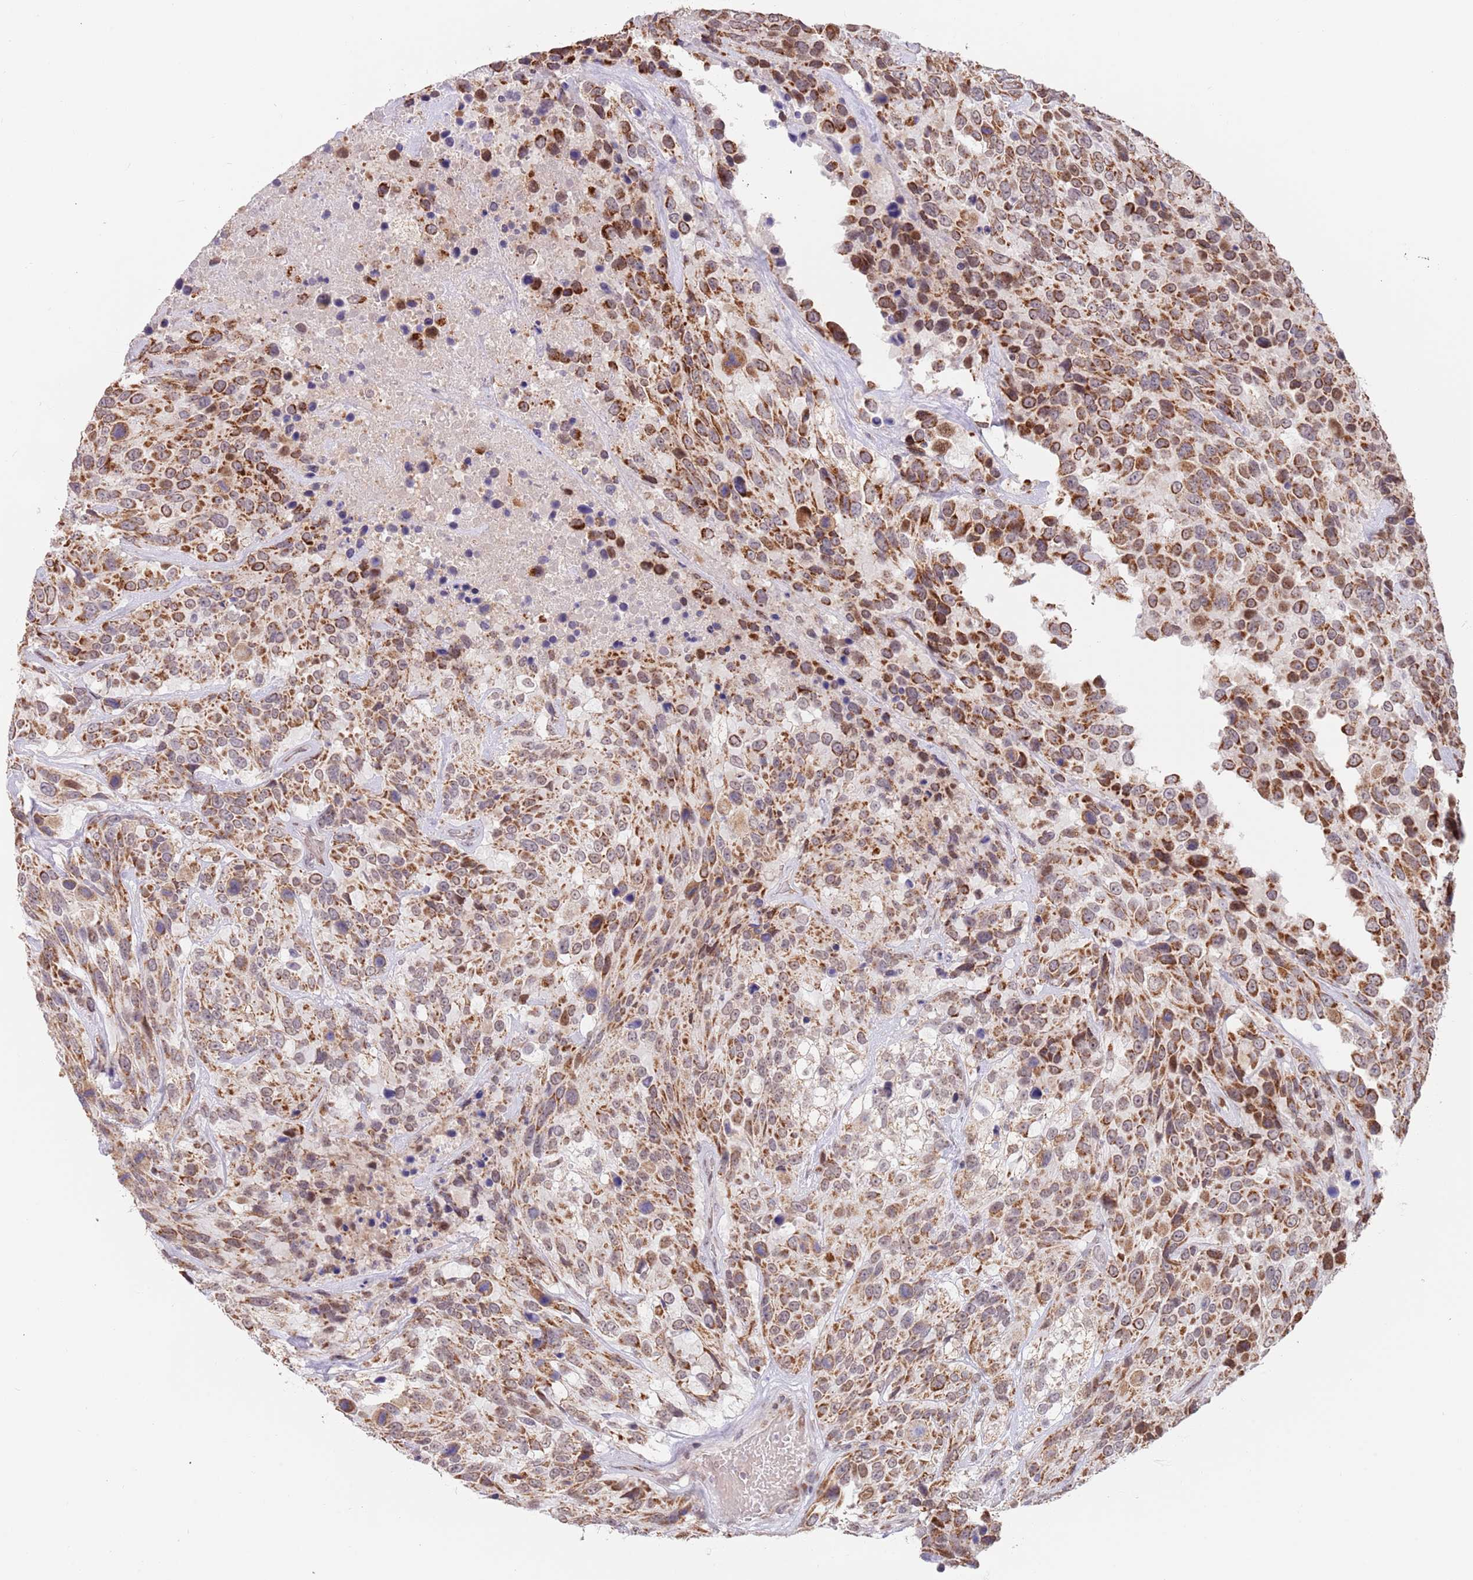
{"staining": {"intensity": "strong", "quantity": "25%-75%", "location": "cytoplasmic/membranous"}, "tissue": "urothelial cancer", "cell_type": "Tumor cells", "image_type": "cancer", "snomed": [{"axis": "morphology", "description": "Urothelial carcinoma, High grade"}, {"axis": "topography", "description": "Urinary bladder"}], "caption": "IHC photomicrograph of urothelial carcinoma (high-grade) stained for a protein (brown), which displays high levels of strong cytoplasmic/membranous staining in approximately 25%-75% of tumor cells.", "gene": "TIMM13", "patient": {"sex": "male", "age": 56}}